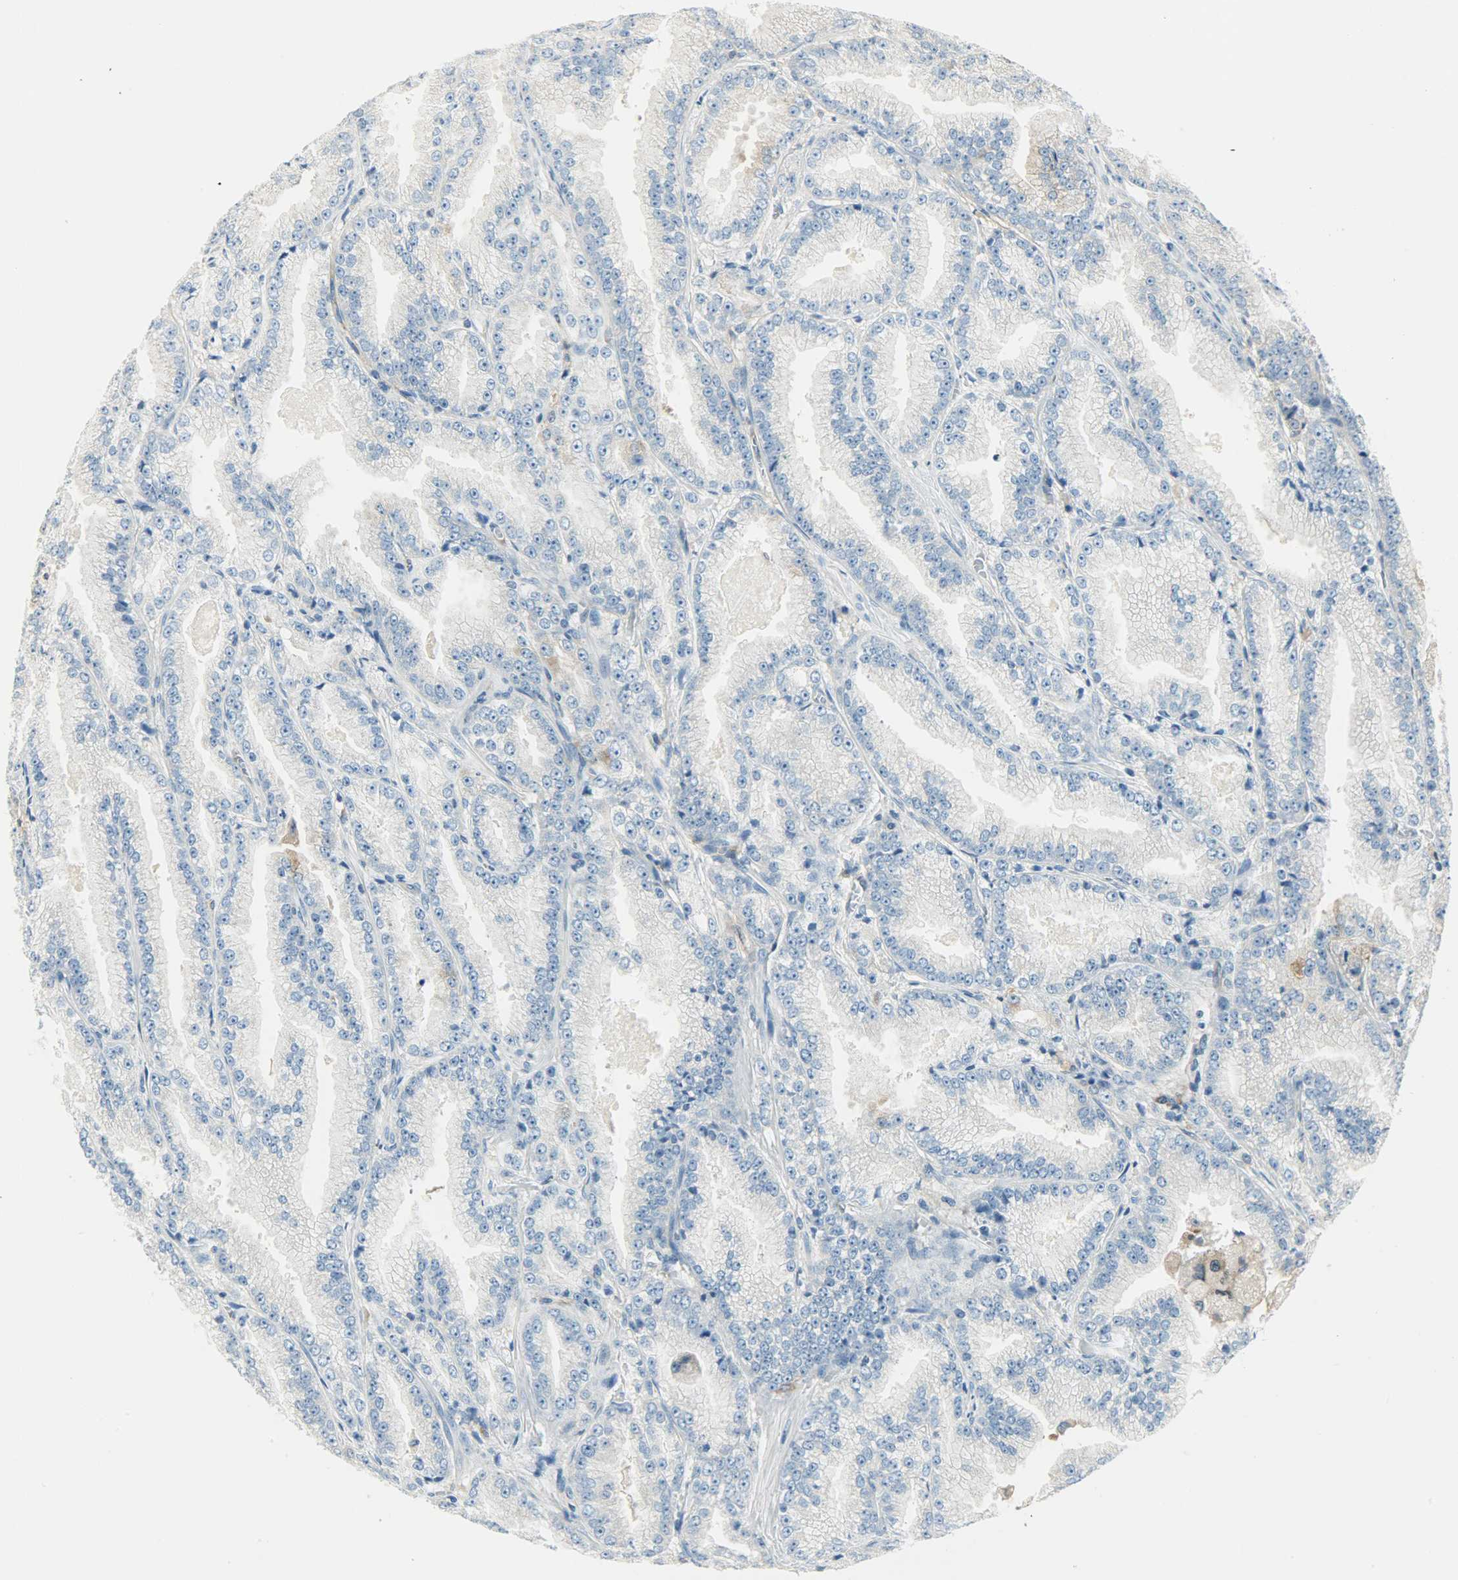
{"staining": {"intensity": "negative", "quantity": "none", "location": "none"}, "tissue": "prostate cancer", "cell_type": "Tumor cells", "image_type": "cancer", "snomed": [{"axis": "morphology", "description": "Adenocarcinoma, High grade"}, {"axis": "topography", "description": "Prostate"}], "caption": "Human prostate cancer stained for a protein using immunohistochemistry demonstrates no staining in tumor cells.", "gene": "WARS1", "patient": {"sex": "male", "age": 61}}